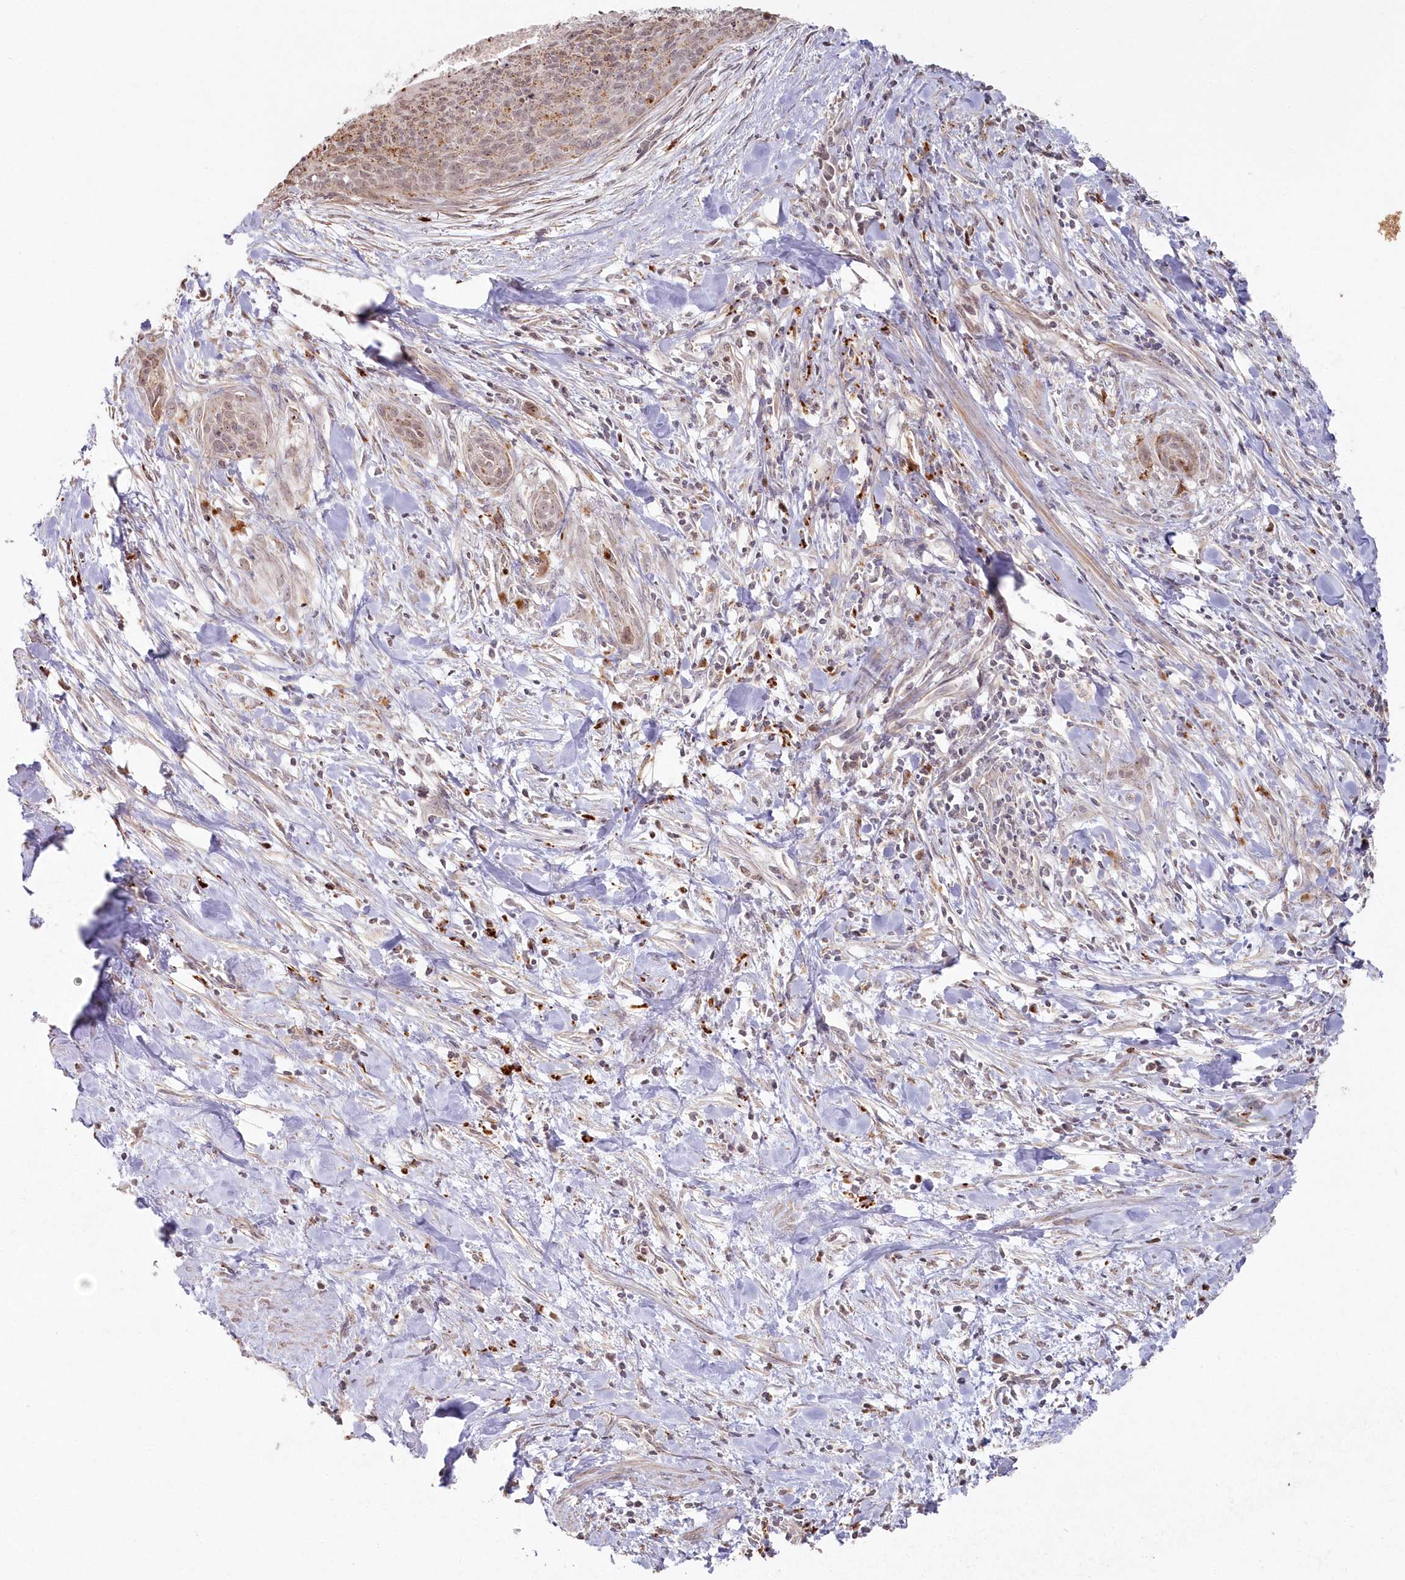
{"staining": {"intensity": "weak", "quantity": "<25%", "location": "nuclear"}, "tissue": "cervical cancer", "cell_type": "Tumor cells", "image_type": "cancer", "snomed": [{"axis": "morphology", "description": "Squamous cell carcinoma, NOS"}, {"axis": "topography", "description": "Cervix"}], "caption": "There is no significant expression in tumor cells of cervical cancer. (DAB (3,3'-diaminobenzidine) immunohistochemistry with hematoxylin counter stain).", "gene": "ARSB", "patient": {"sex": "female", "age": 55}}